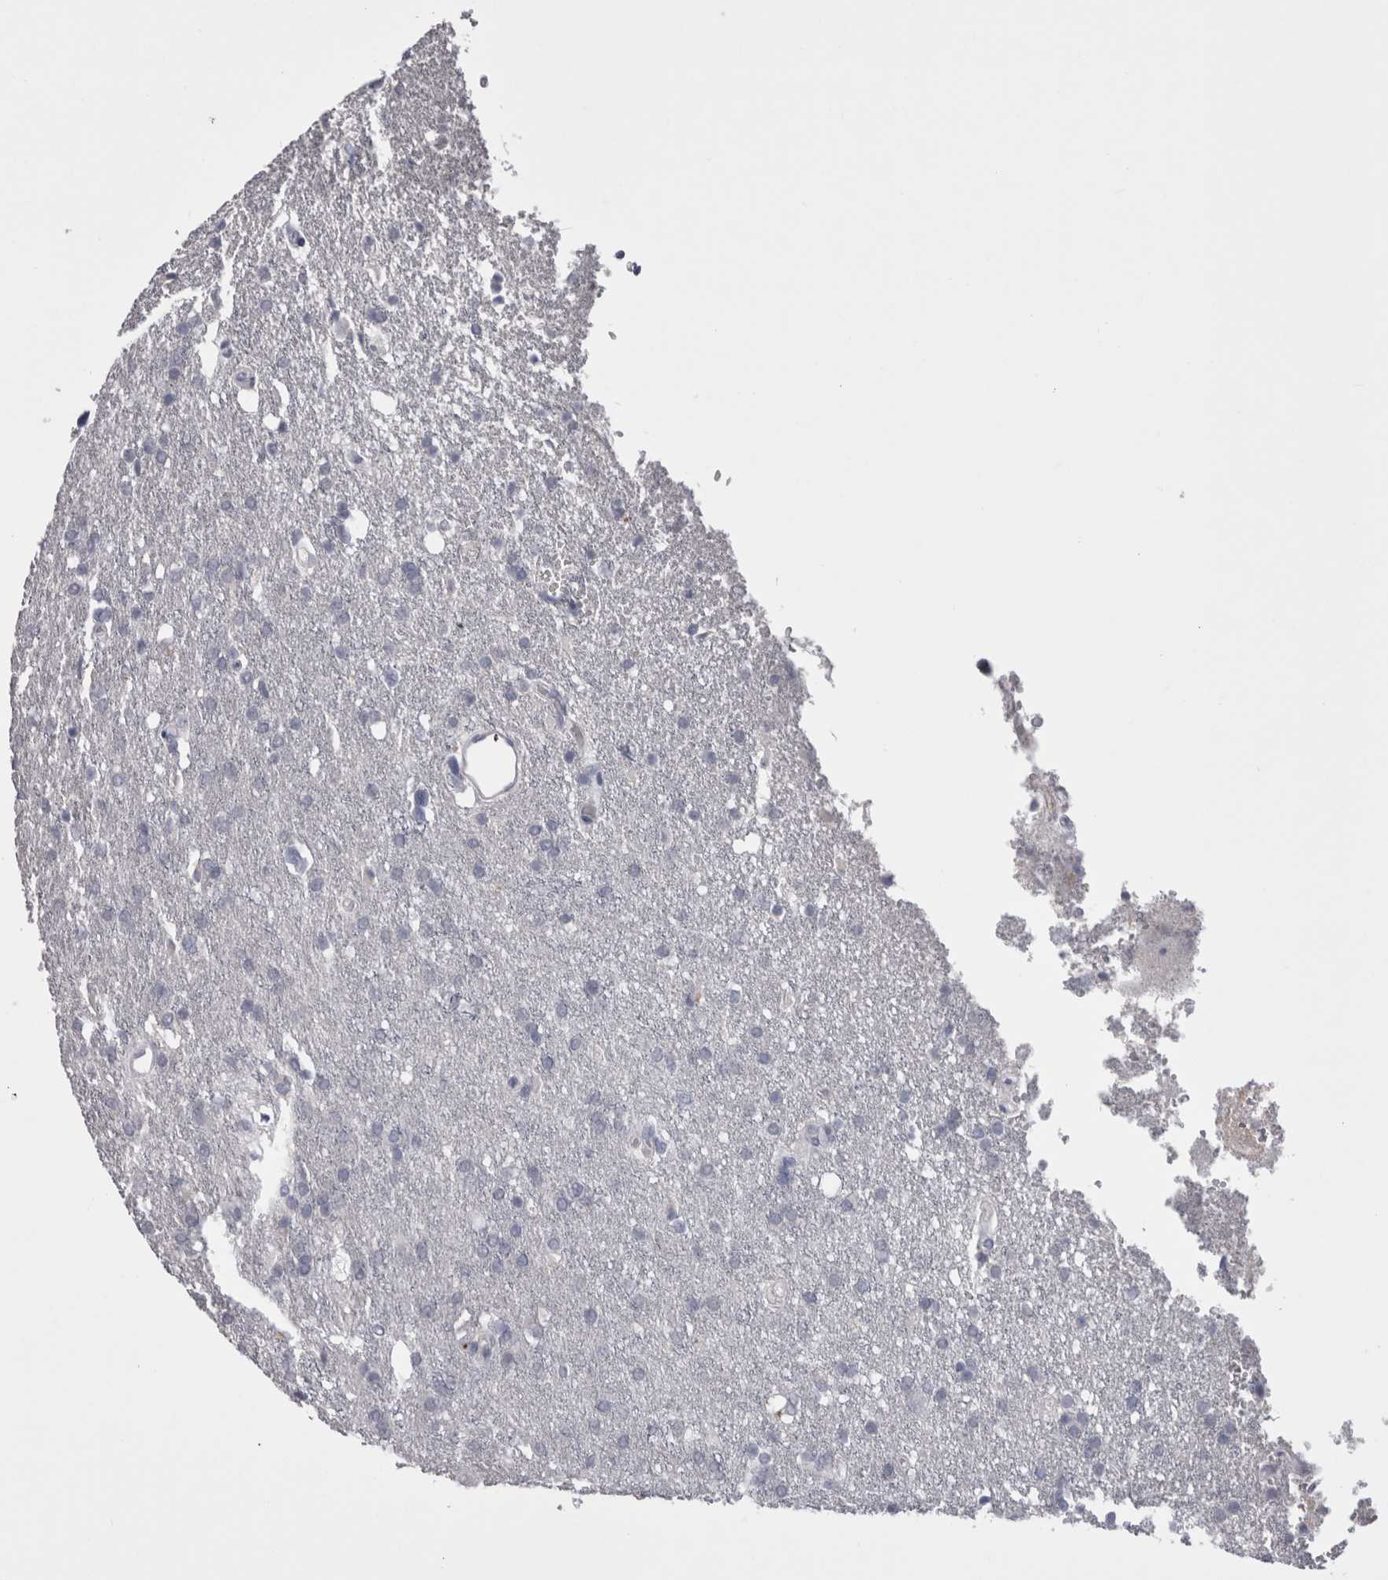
{"staining": {"intensity": "negative", "quantity": "none", "location": "none"}, "tissue": "glioma", "cell_type": "Tumor cells", "image_type": "cancer", "snomed": [{"axis": "morphology", "description": "Glioma, malignant, High grade"}, {"axis": "topography", "description": "Brain"}], "caption": "This is an IHC photomicrograph of human malignant glioma (high-grade). There is no staining in tumor cells.", "gene": "CDHR5", "patient": {"sex": "female", "age": 58}}